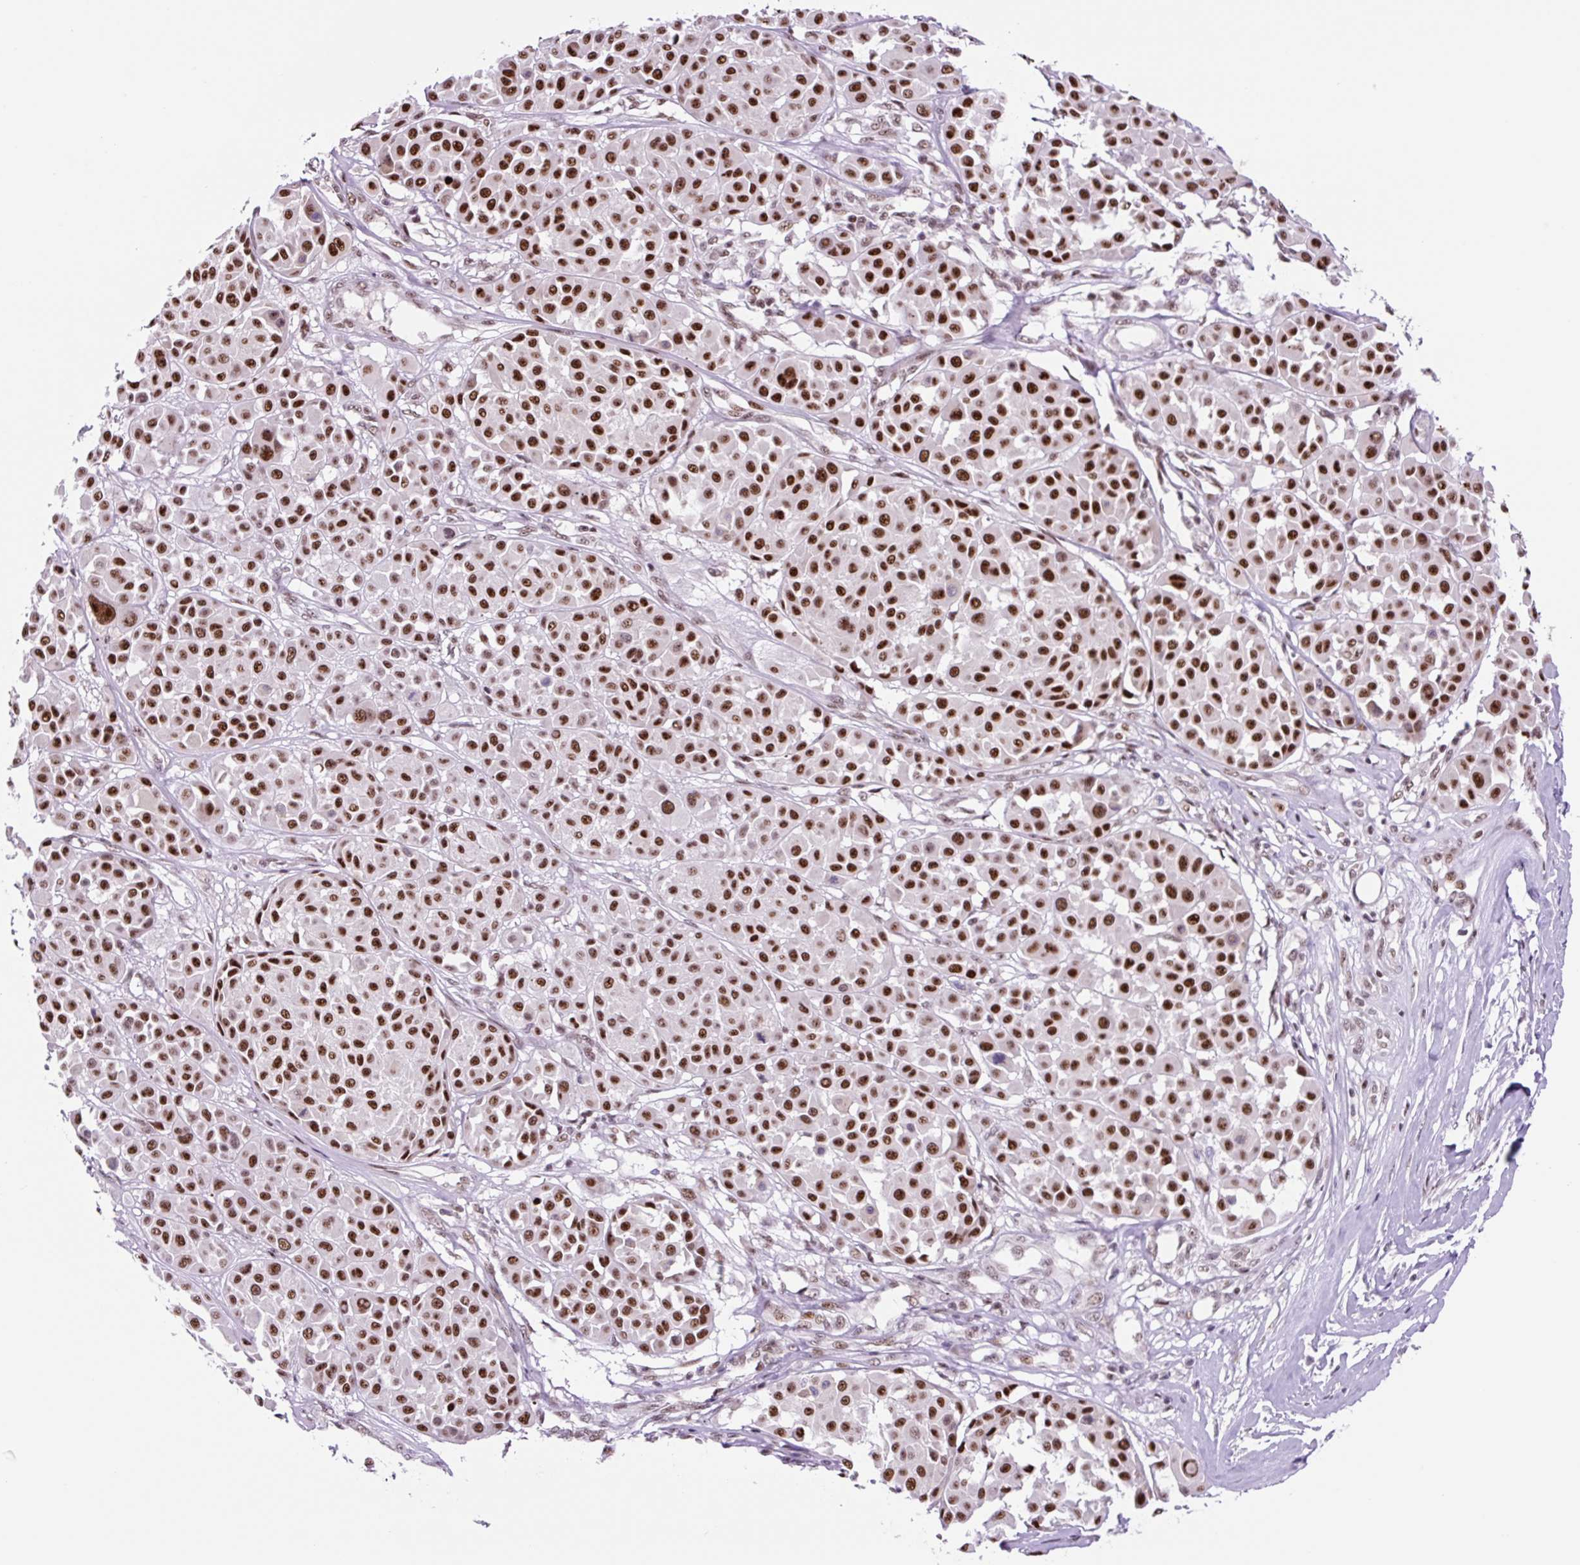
{"staining": {"intensity": "strong", "quantity": ">75%", "location": "nuclear"}, "tissue": "melanoma", "cell_type": "Tumor cells", "image_type": "cancer", "snomed": [{"axis": "morphology", "description": "Malignant melanoma, Metastatic site"}, {"axis": "topography", "description": "Soft tissue"}], "caption": "A high-resolution micrograph shows immunohistochemistry staining of melanoma, which exhibits strong nuclear expression in approximately >75% of tumor cells. (Brightfield microscopy of DAB IHC at high magnification).", "gene": "TAF1A", "patient": {"sex": "male", "age": 41}}